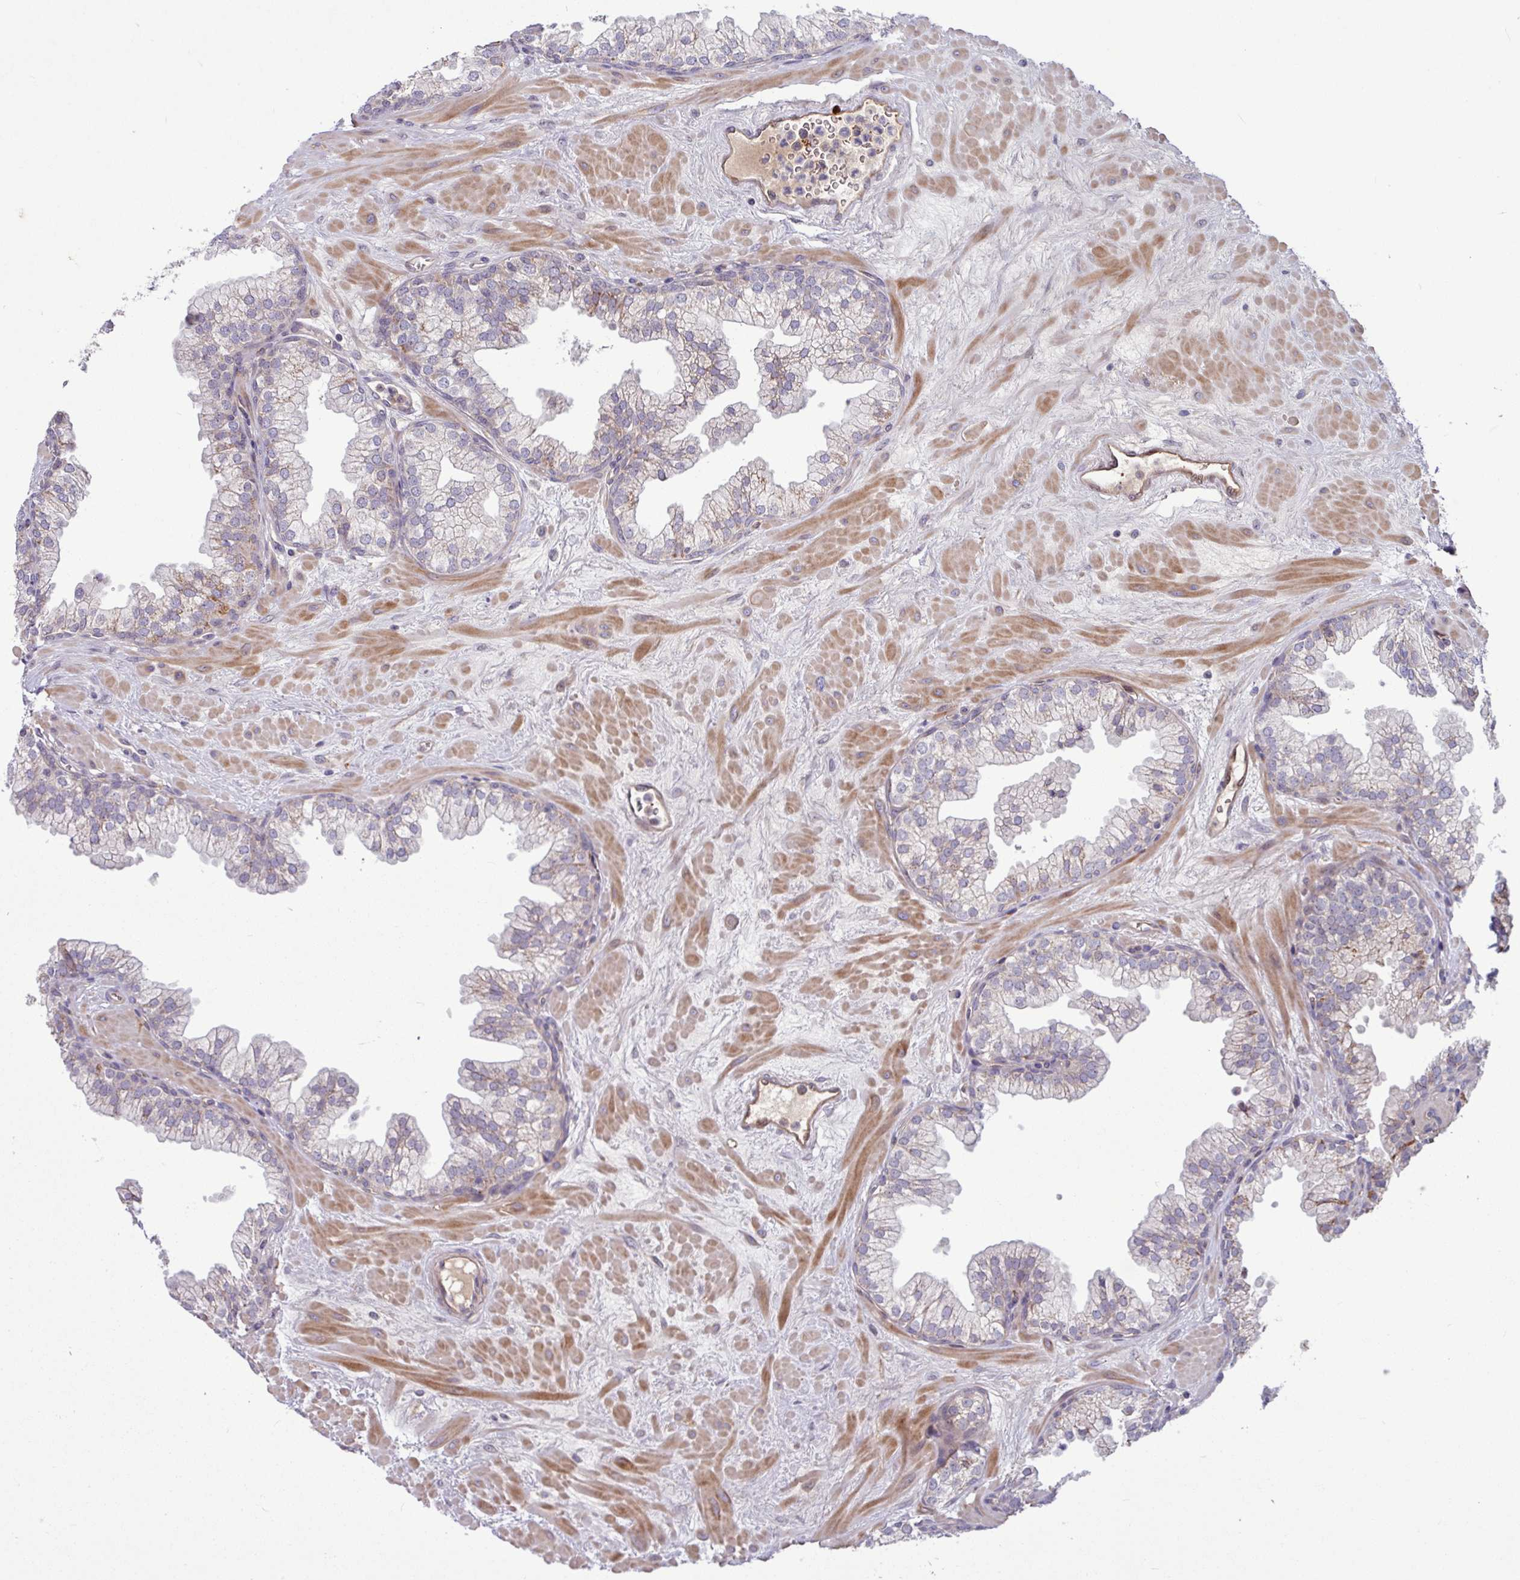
{"staining": {"intensity": "moderate", "quantity": "25%-75%", "location": "cytoplasmic/membranous"}, "tissue": "prostate", "cell_type": "Glandular cells", "image_type": "normal", "snomed": [{"axis": "morphology", "description": "Normal tissue, NOS"}, {"axis": "topography", "description": "Prostate"}, {"axis": "topography", "description": "Peripheral nerve tissue"}], "caption": "Prostate stained for a protein reveals moderate cytoplasmic/membranous positivity in glandular cells.", "gene": "B4GALNT4", "patient": {"sex": "male", "age": 61}}